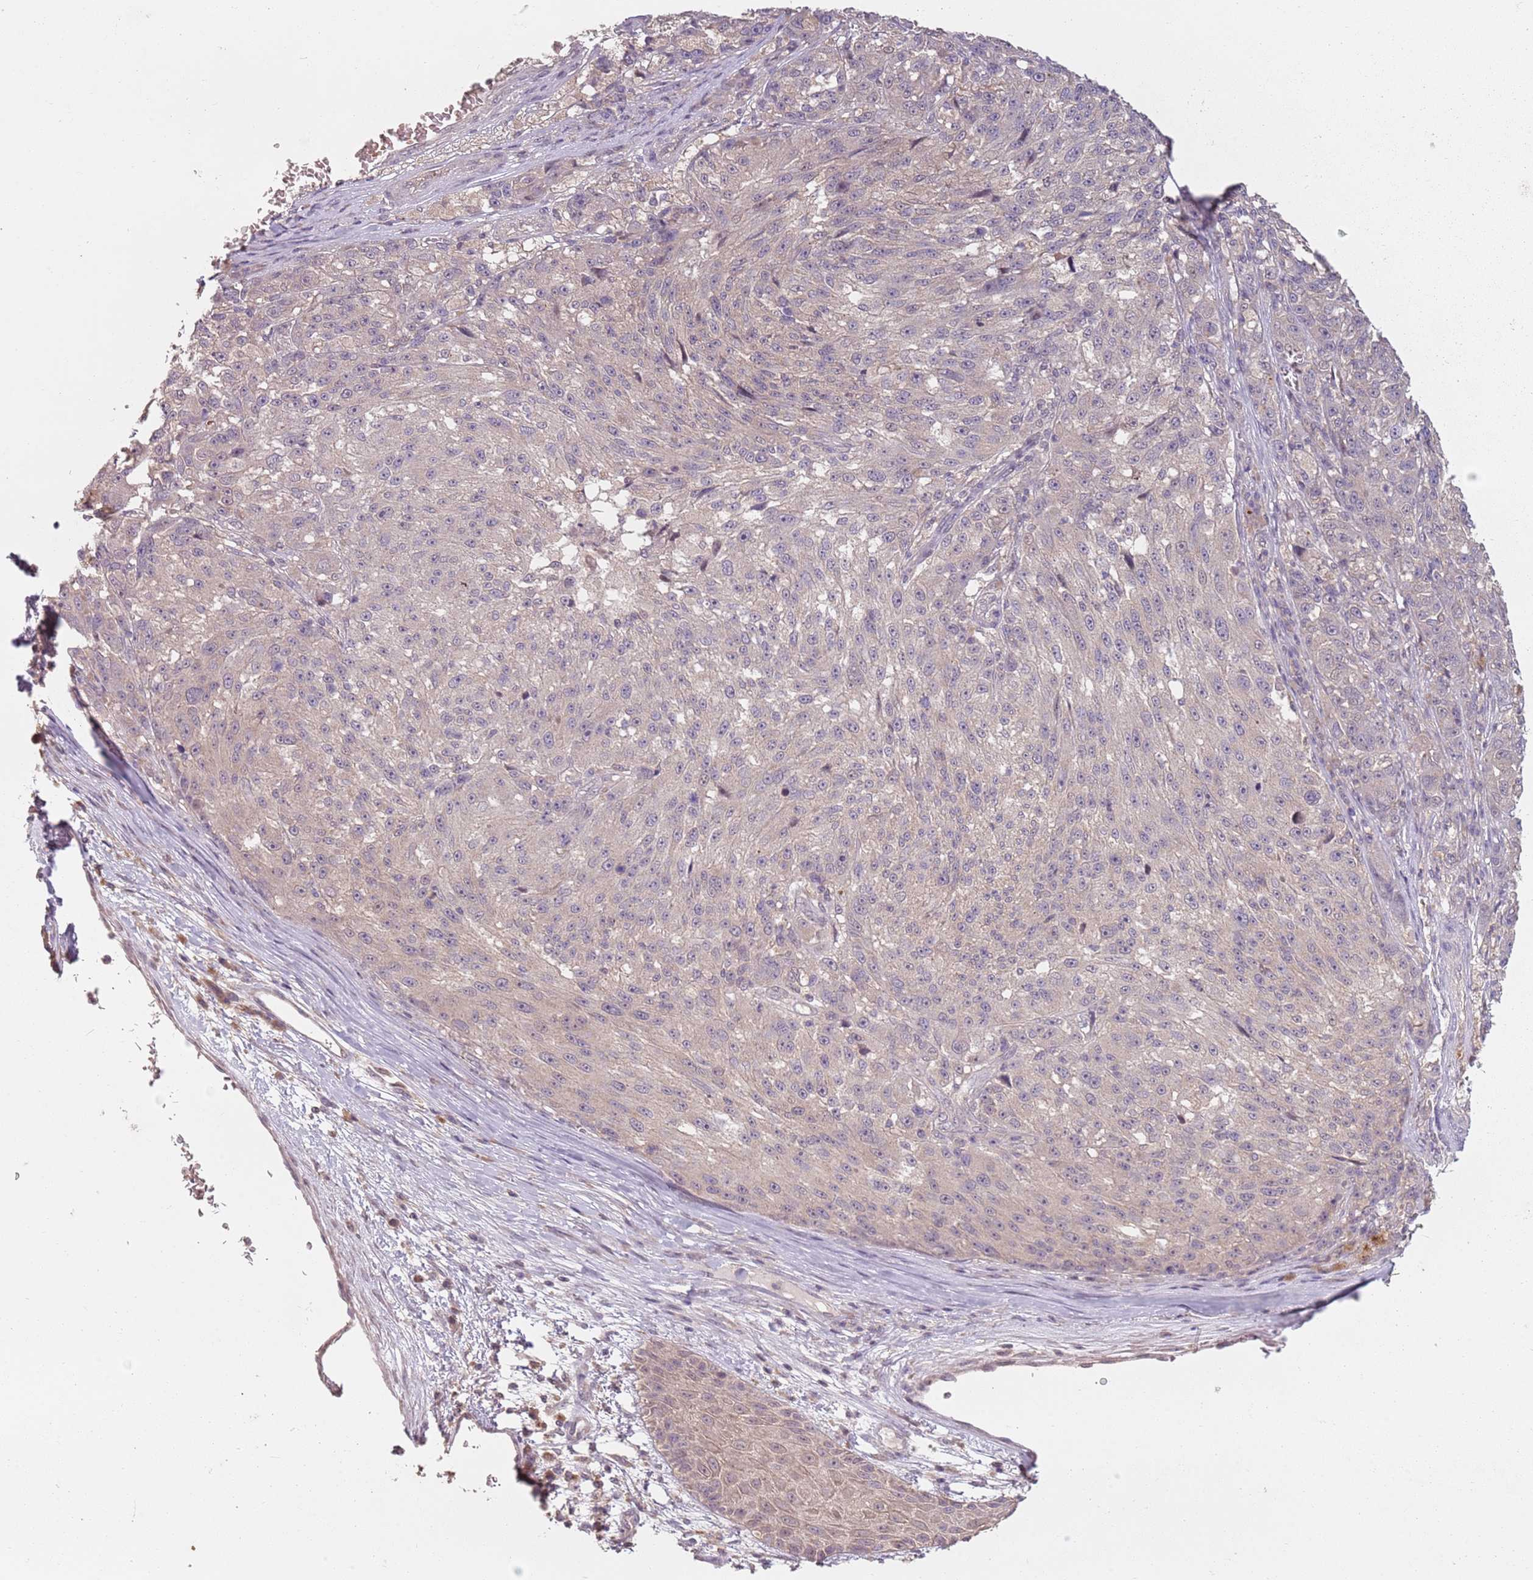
{"staining": {"intensity": "negative", "quantity": "none", "location": "none"}, "tissue": "melanoma", "cell_type": "Tumor cells", "image_type": "cancer", "snomed": [{"axis": "morphology", "description": "Malignant melanoma, NOS"}, {"axis": "topography", "description": "Skin"}], "caption": "High magnification brightfield microscopy of melanoma stained with DAB (3,3'-diaminobenzidine) (brown) and counterstained with hematoxylin (blue): tumor cells show no significant positivity.", "gene": "TEKT4", "patient": {"sex": "male", "age": 53}}